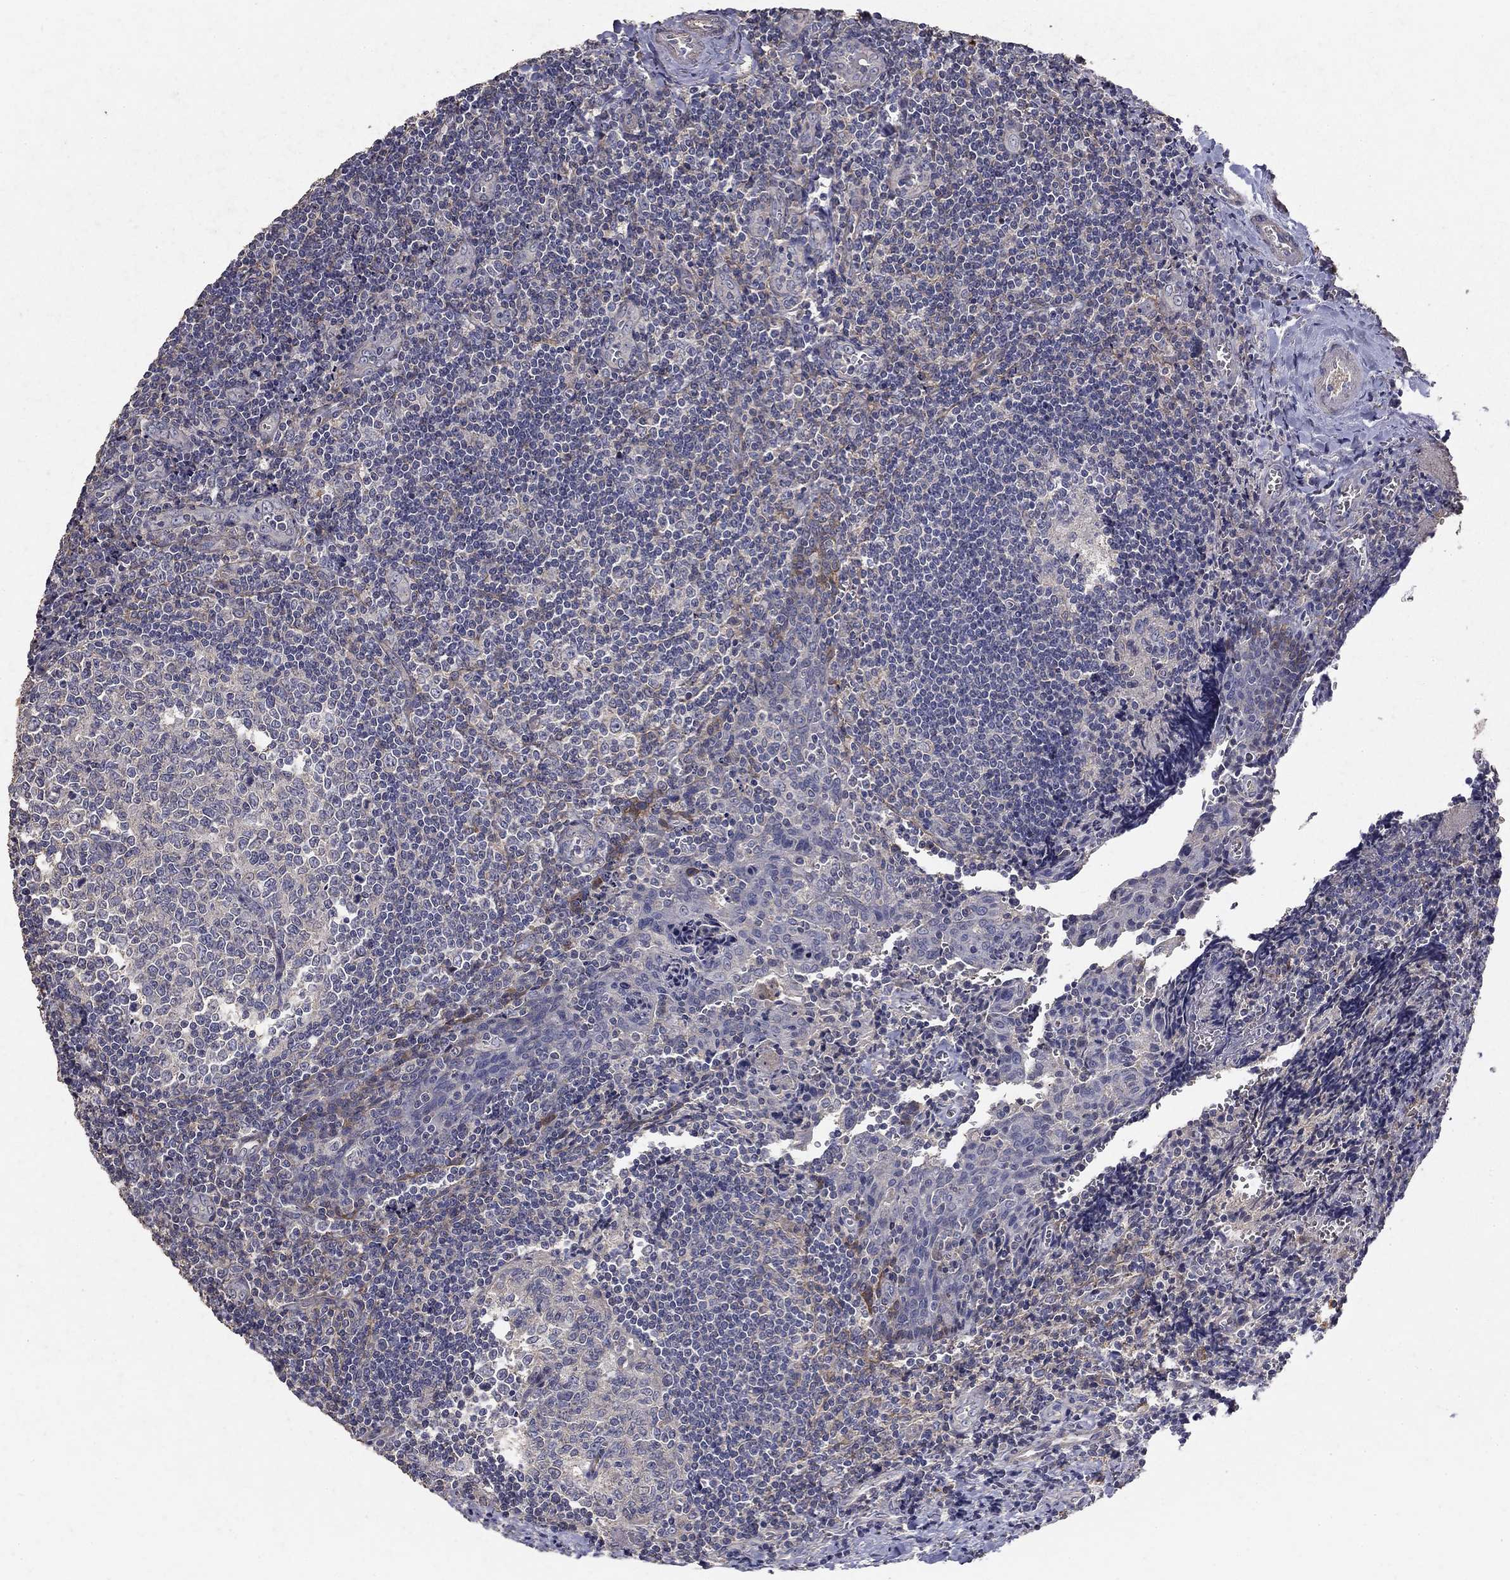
{"staining": {"intensity": "negative", "quantity": "none", "location": "none"}, "tissue": "tonsil", "cell_type": "Germinal center cells", "image_type": "normal", "snomed": [{"axis": "morphology", "description": "Normal tissue, NOS"}, {"axis": "morphology", "description": "Inflammation, NOS"}, {"axis": "topography", "description": "Tonsil"}], "caption": "High power microscopy photomicrograph of an immunohistochemistry histopathology image of normal tonsil, revealing no significant staining in germinal center cells.", "gene": "MPP2", "patient": {"sex": "female", "age": 31}}